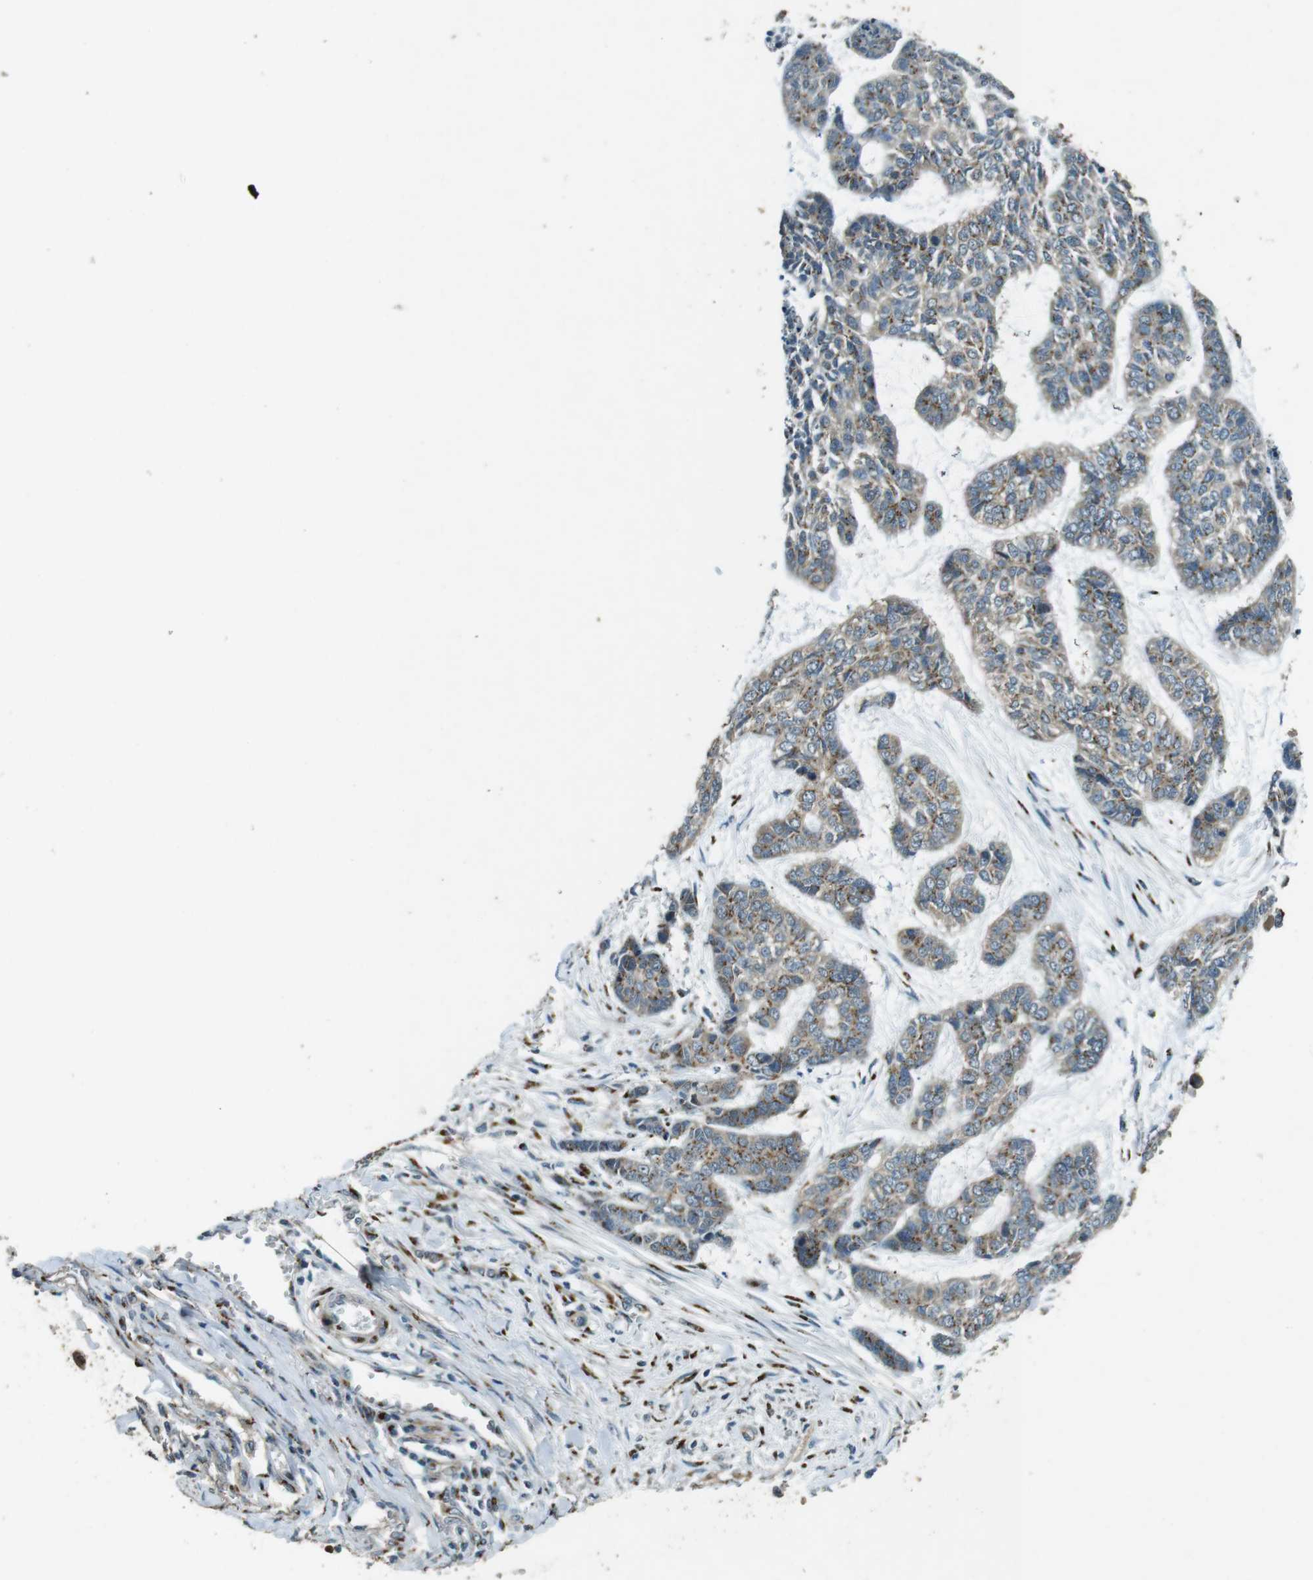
{"staining": {"intensity": "weak", "quantity": ">75%", "location": "cytoplasmic/membranous"}, "tissue": "skin cancer", "cell_type": "Tumor cells", "image_type": "cancer", "snomed": [{"axis": "morphology", "description": "Basal cell carcinoma"}, {"axis": "topography", "description": "Skin"}], "caption": "Human skin basal cell carcinoma stained for a protein (brown) reveals weak cytoplasmic/membranous positive staining in approximately >75% of tumor cells.", "gene": "TMEM115", "patient": {"sex": "female", "age": 64}}